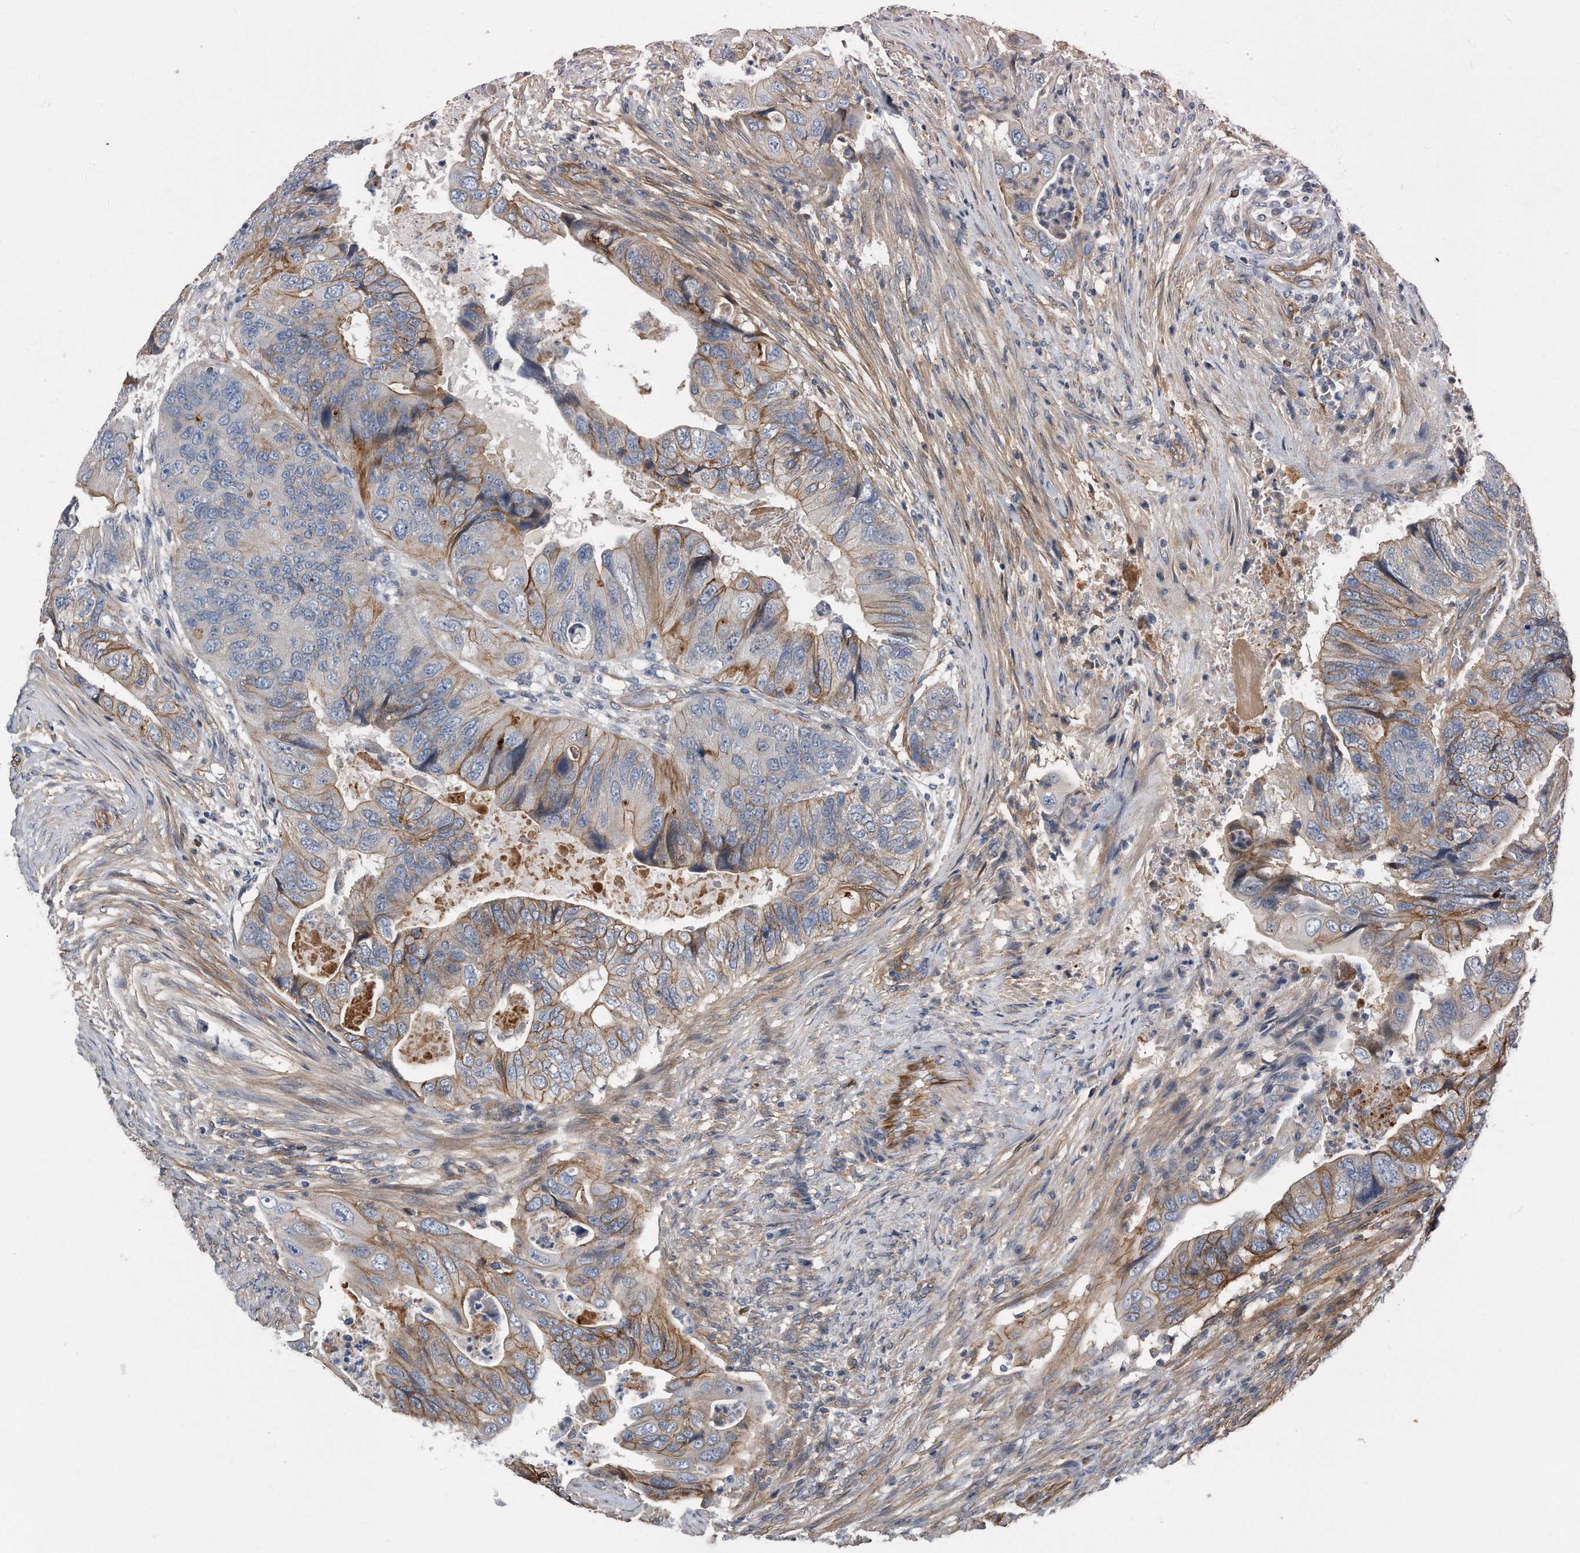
{"staining": {"intensity": "moderate", "quantity": "25%-75%", "location": "cytoplasmic/membranous"}, "tissue": "colorectal cancer", "cell_type": "Tumor cells", "image_type": "cancer", "snomed": [{"axis": "morphology", "description": "Adenocarcinoma, NOS"}, {"axis": "topography", "description": "Rectum"}], "caption": "A high-resolution photomicrograph shows immunohistochemistry (IHC) staining of colorectal cancer, which displays moderate cytoplasmic/membranous staining in approximately 25%-75% of tumor cells.", "gene": "GPC1", "patient": {"sex": "male", "age": 63}}